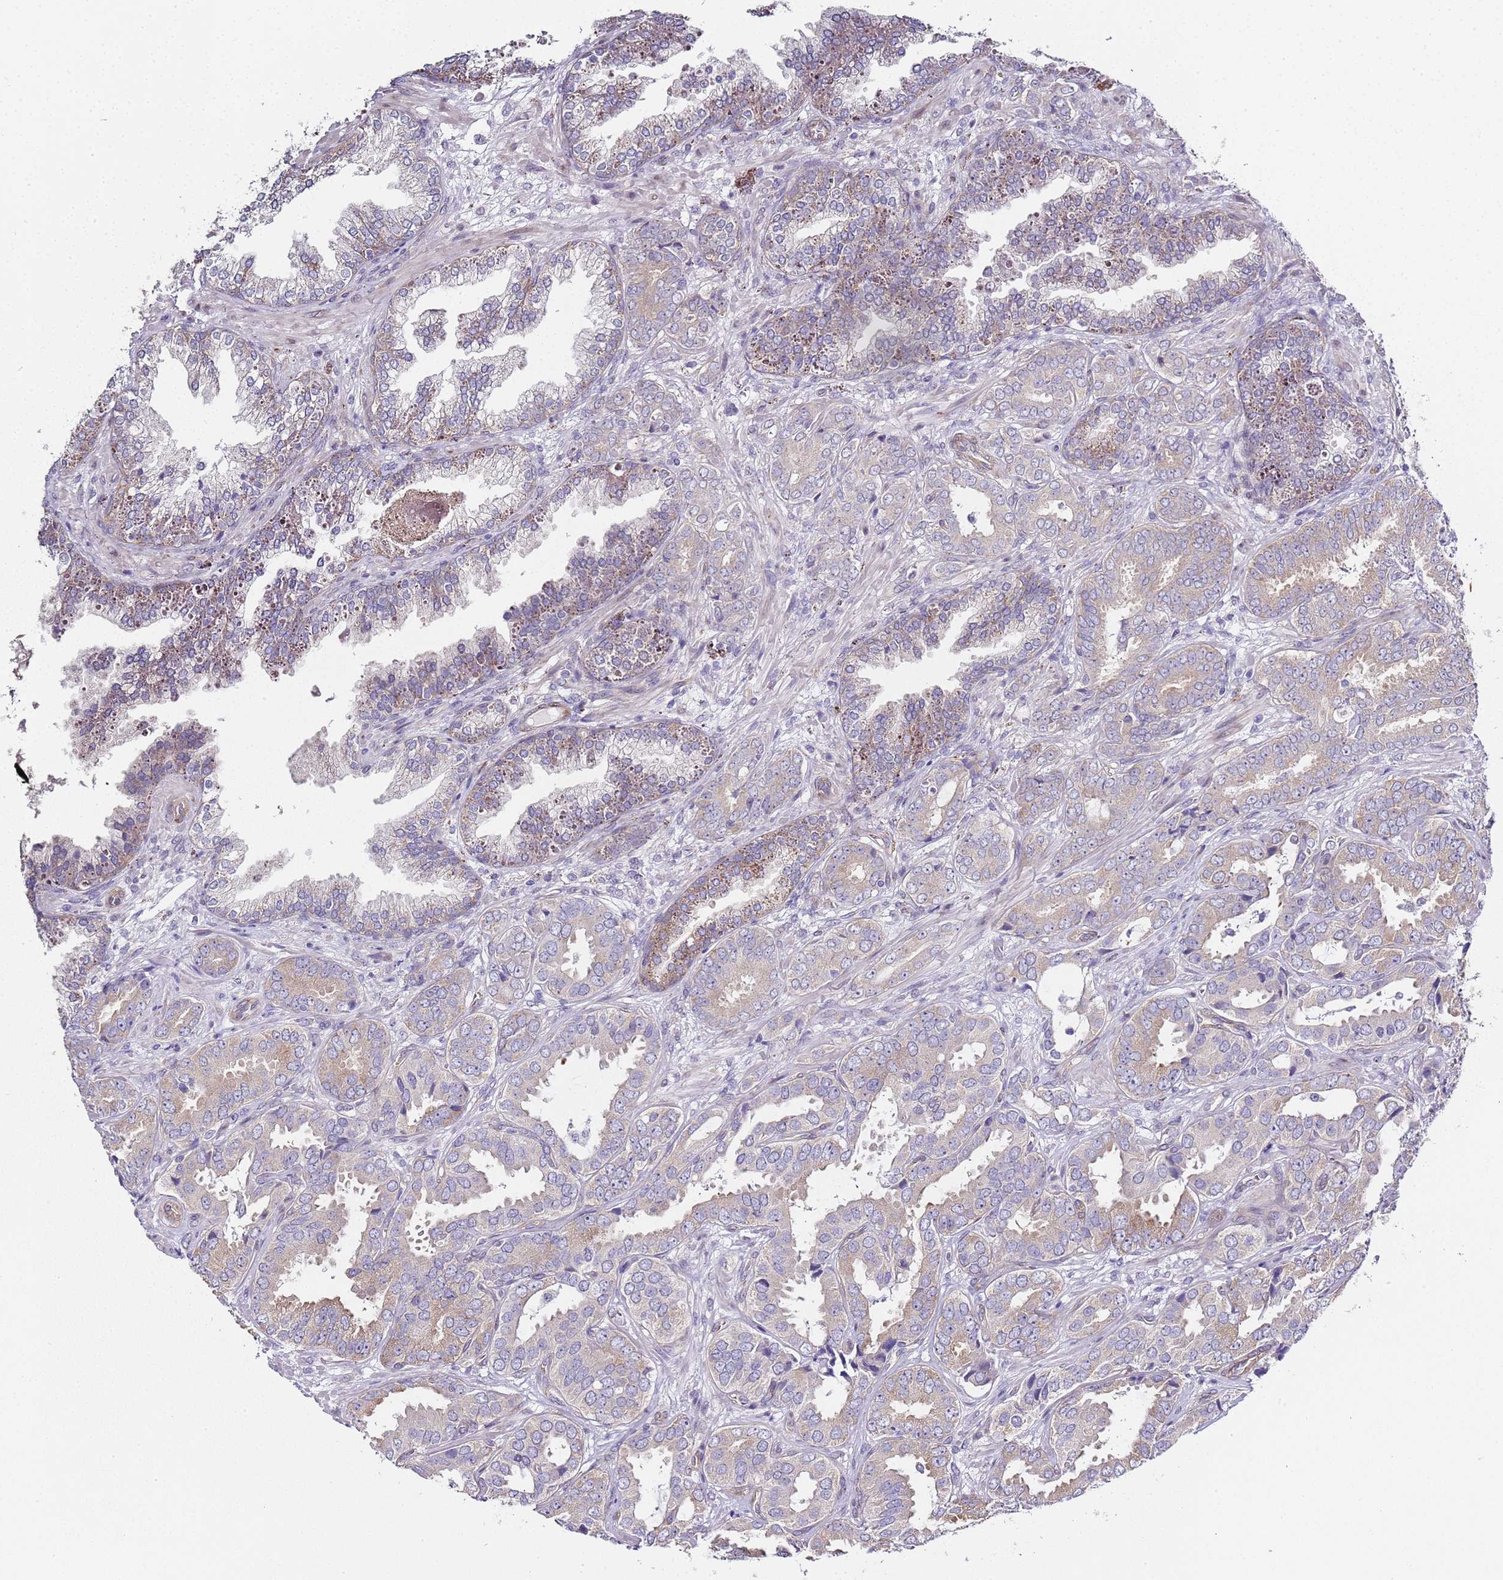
{"staining": {"intensity": "weak", "quantity": "<25%", "location": "cytoplasmic/membranous"}, "tissue": "prostate cancer", "cell_type": "Tumor cells", "image_type": "cancer", "snomed": [{"axis": "morphology", "description": "Adenocarcinoma, High grade"}, {"axis": "topography", "description": "Prostate"}], "caption": "IHC photomicrograph of human prostate cancer stained for a protein (brown), which shows no expression in tumor cells. (DAB immunohistochemistry visualized using brightfield microscopy, high magnification).", "gene": "TBC1D9", "patient": {"sex": "male", "age": 71}}